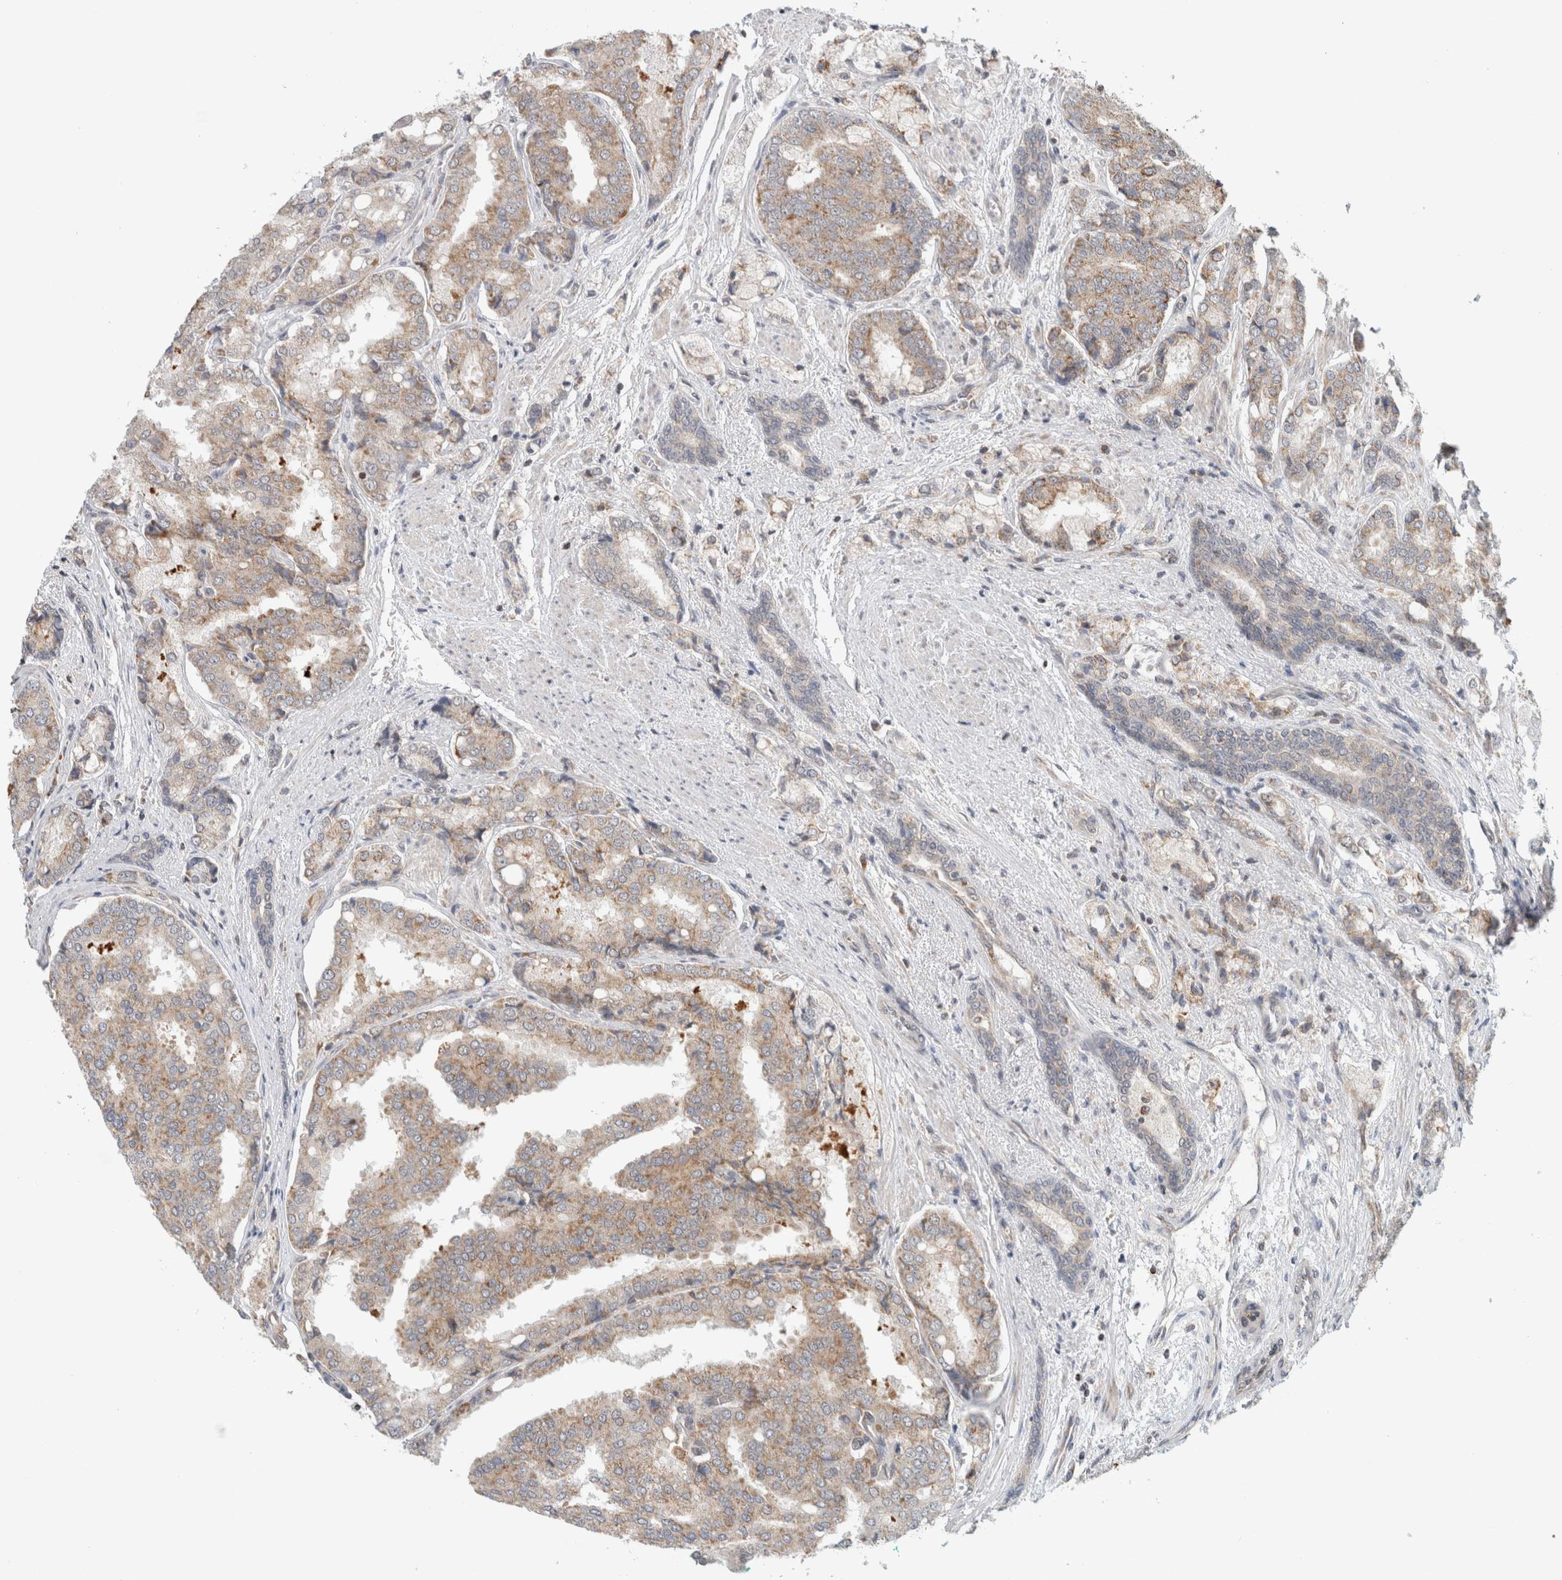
{"staining": {"intensity": "weak", "quantity": ">75%", "location": "cytoplasmic/membranous"}, "tissue": "prostate cancer", "cell_type": "Tumor cells", "image_type": "cancer", "snomed": [{"axis": "morphology", "description": "Adenocarcinoma, High grade"}, {"axis": "topography", "description": "Prostate"}], "caption": "High-power microscopy captured an immunohistochemistry (IHC) image of prostate adenocarcinoma (high-grade), revealing weak cytoplasmic/membranous staining in about >75% of tumor cells. Ihc stains the protein of interest in brown and the nuclei are stained blue.", "gene": "CMC2", "patient": {"sex": "male", "age": 50}}